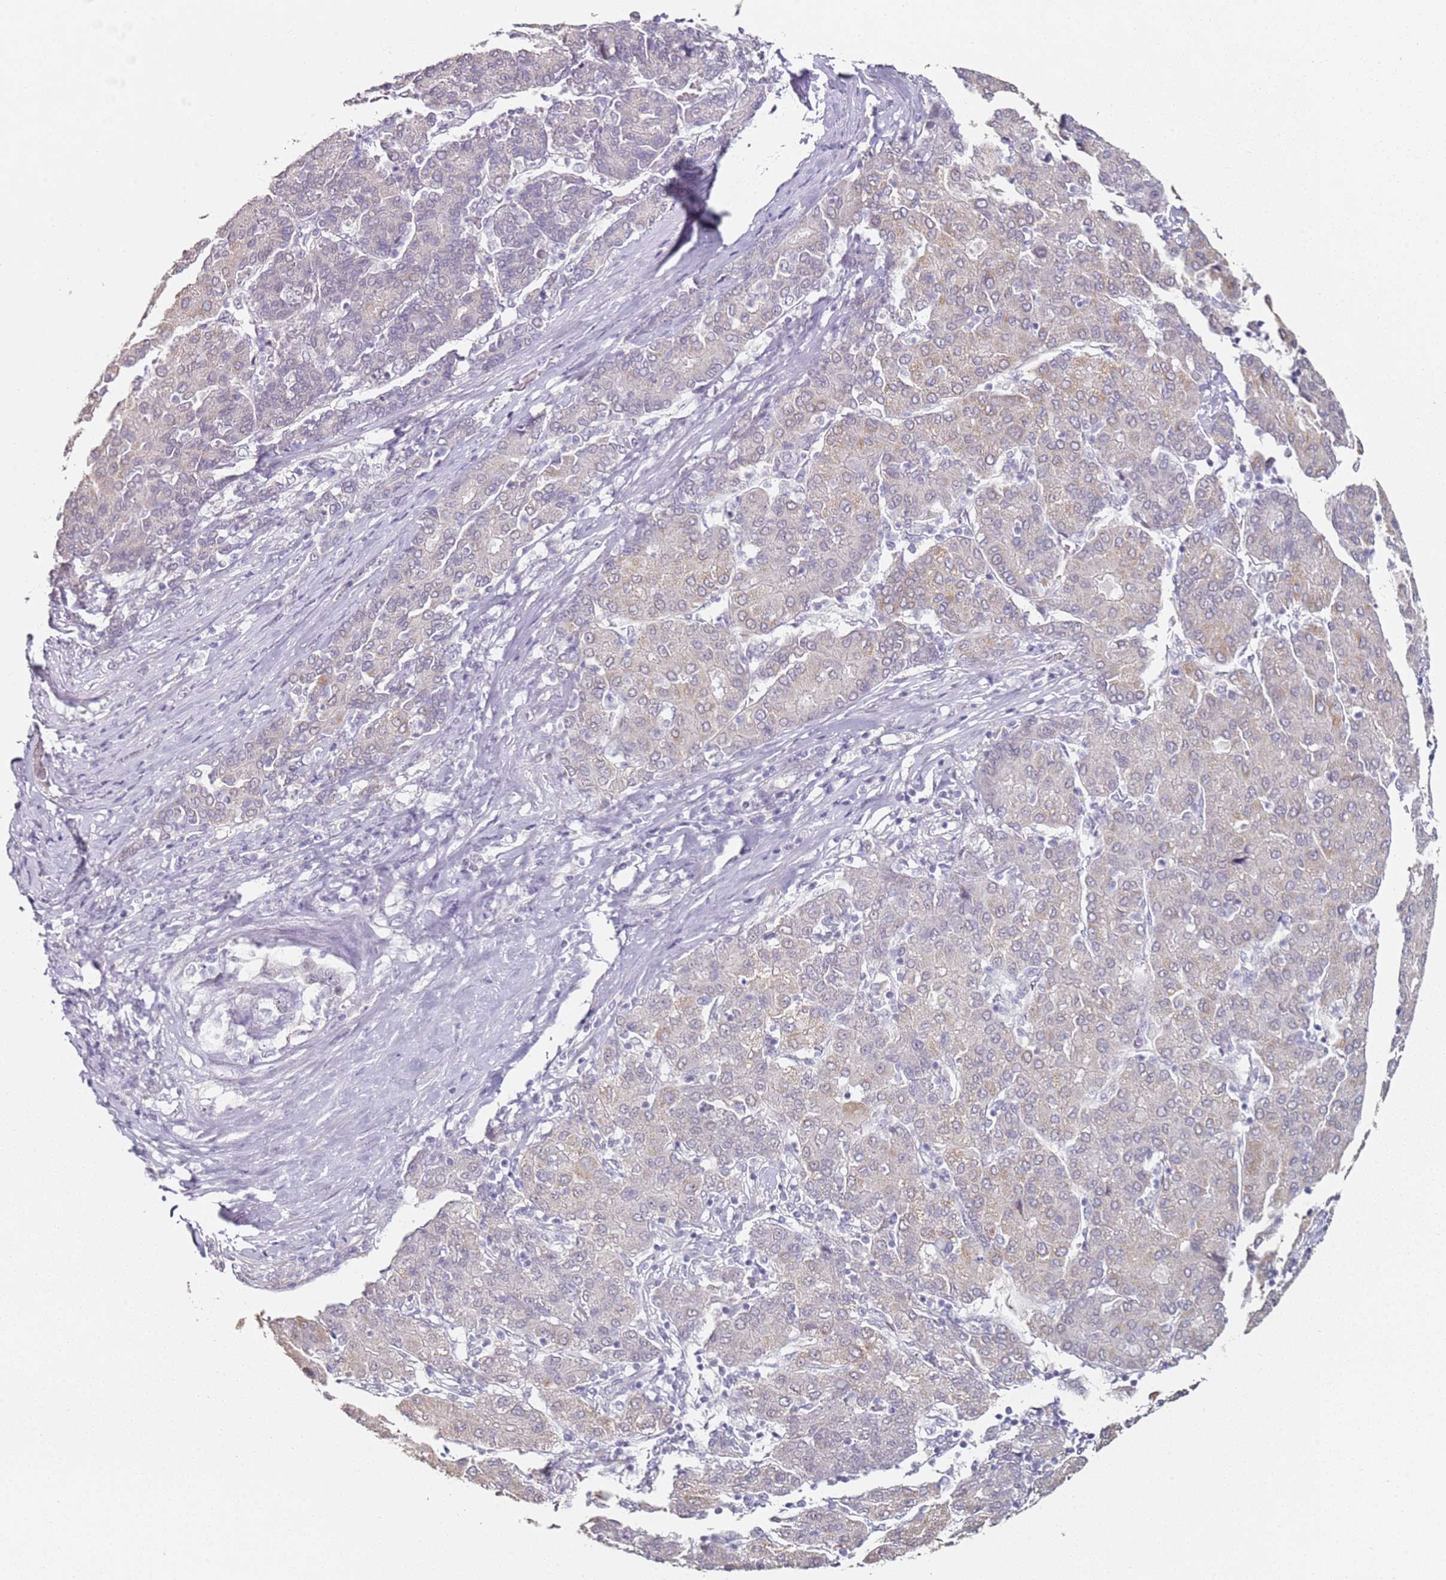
{"staining": {"intensity": "moderate", "quantity": "<25%", "location": "cytoplasmic/membranous"}, "tissue": "liver cancer", "cell_type": "Tumor cells", "image_type": "cancer", "snomed": [{"axis": "morphology", "description": "Carcinoma, Hepatocellular, NOS"}, {"axis": "topography", "description": "Liver"}], "caption": "Moderate cytoplasmic/membranous expression is seen in about <25% of tumor cells in liver cancer (hepatocellular carcinoma).", "gene": "DNAH11", "patient": {"sex": "male", "age": 65}}